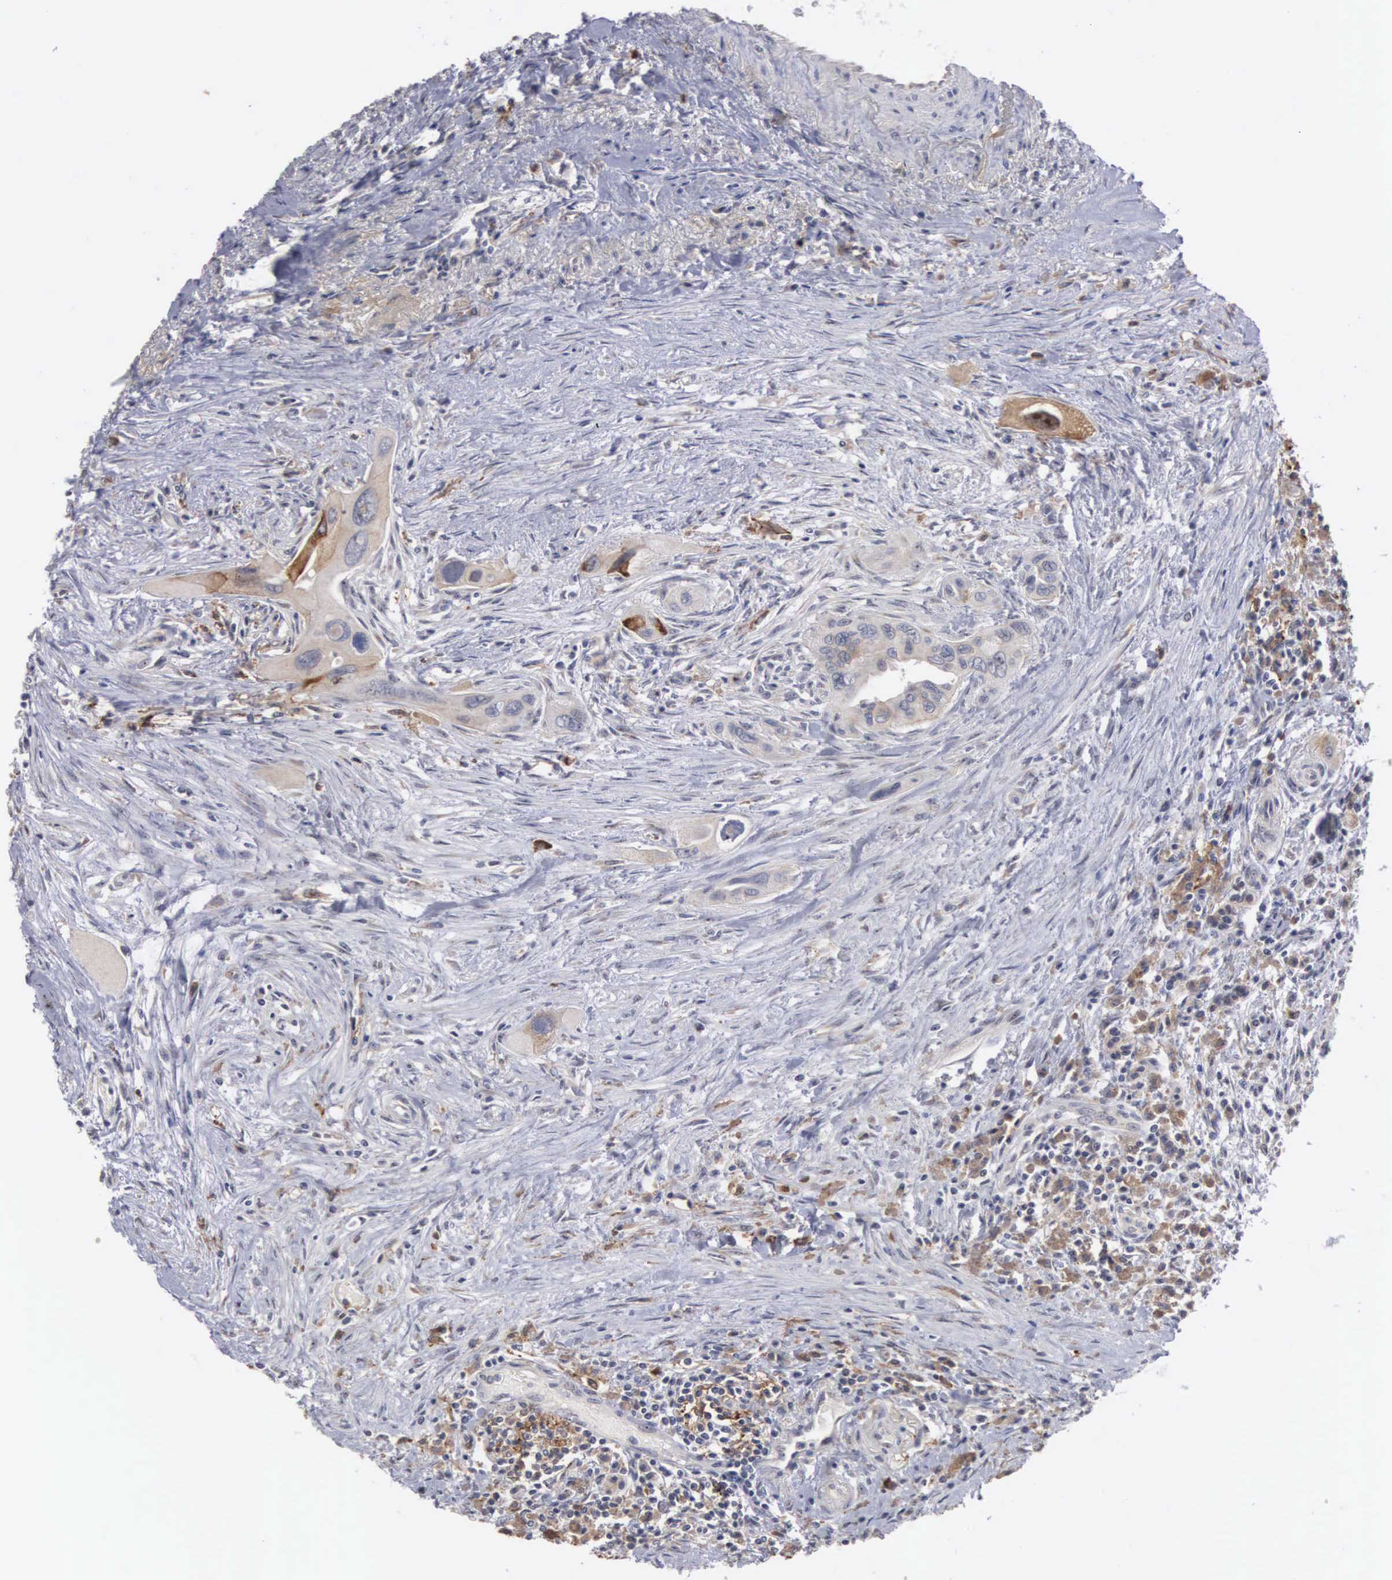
{"staining": {"intensity": "moderate", "quantity": ">75%", "location": "cytoplasmic/membranous"}, "tissue": "pancreas", "cell_type": "Exocrine glandular cells", "image_type": "normal", "snomed": [{"axis": "morphology", "description": "Normal tissue, NOS"}, {"axis": "topography", "description": "Pancreas"}], "caption": "A medium amount of moderate cytoplasmic/membranous expression is appreciated in about >75% of exocrine glandular cells in normal pancreas.", "gene": "AMN", "patient": {"sex": "male", "age": 73}}